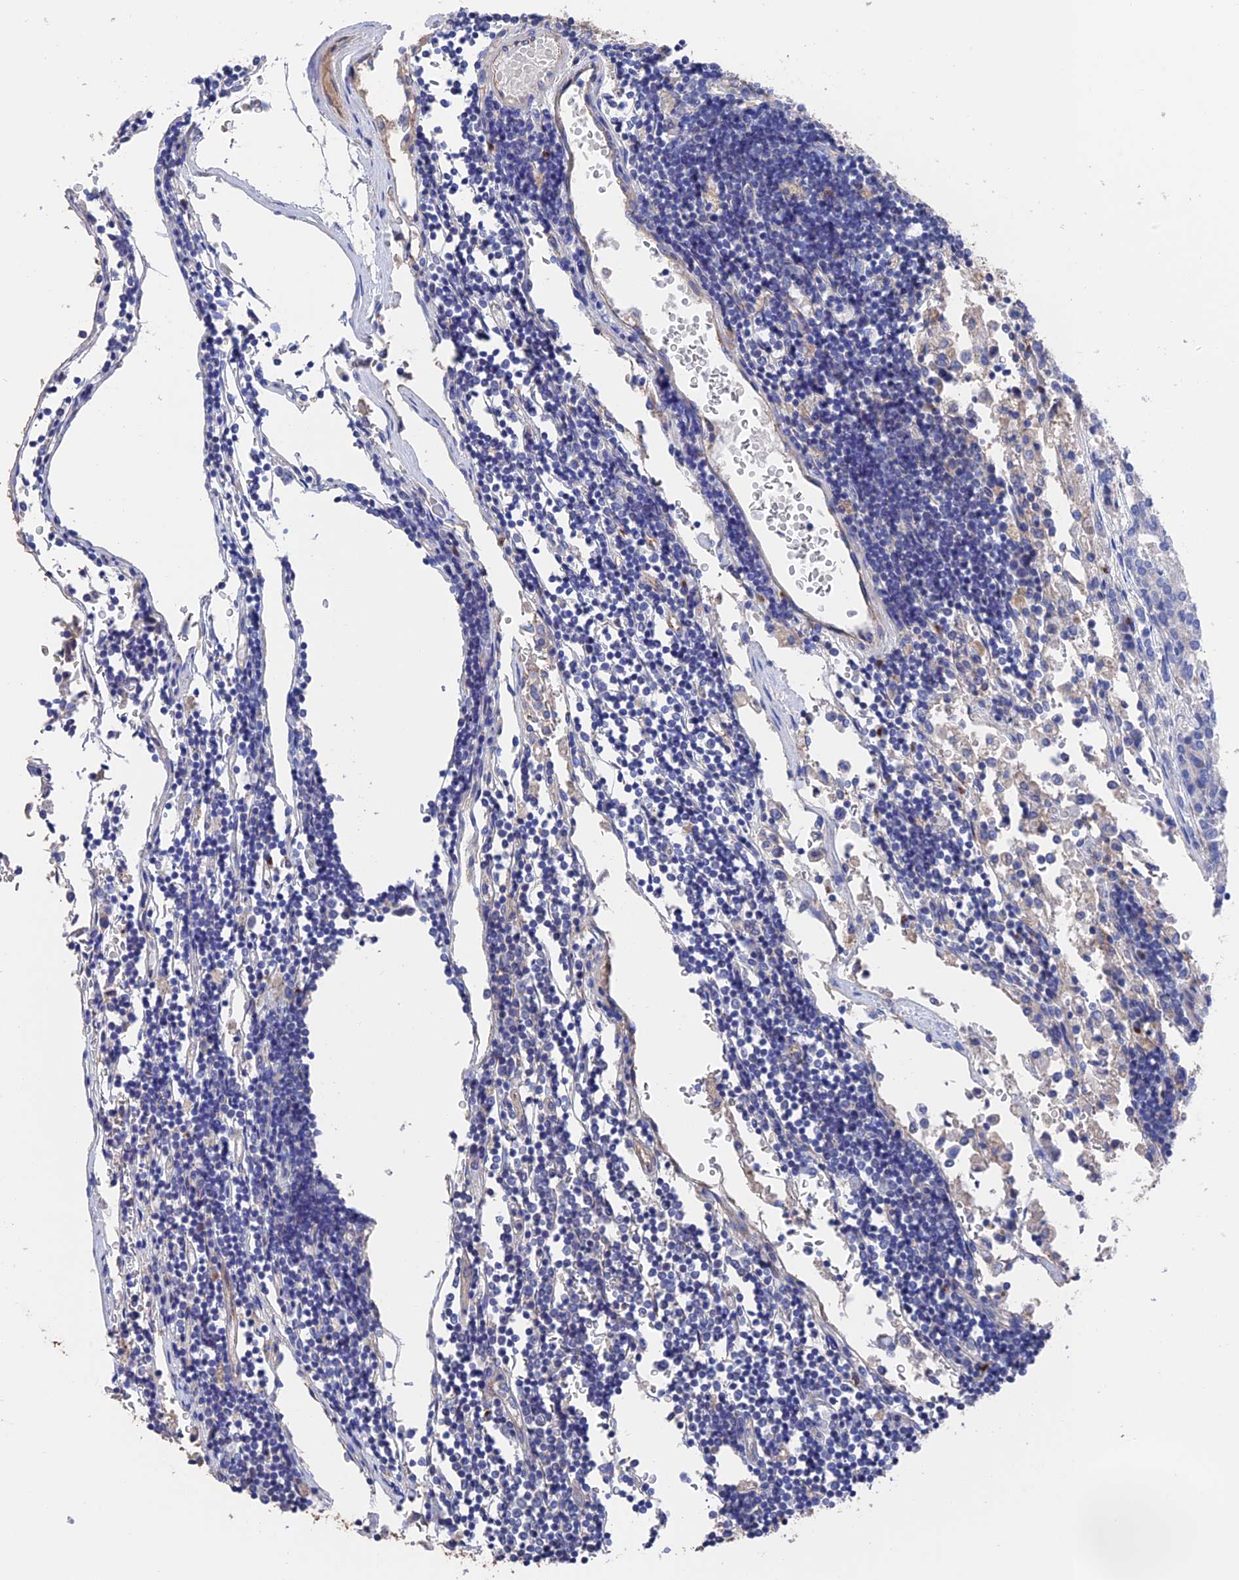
{"staining": {"intensity": "negative", "quantity": "none", "location": "none"}, "tissue": "carcinoid", "cell_type": "Tumor cells", "image_type": "cancer", "snomed": [{"axis": "morphology", "description": "Carcinoid, malignant, NOS"}, {"axis": "topography", "description": "Pancreas"}], "caption": "Malignant carcinoid stained for a protein using IHC exhibits no staining tumor cells.", "gene": "HPF1", "patient": {"sex": "female", "age": 54}}